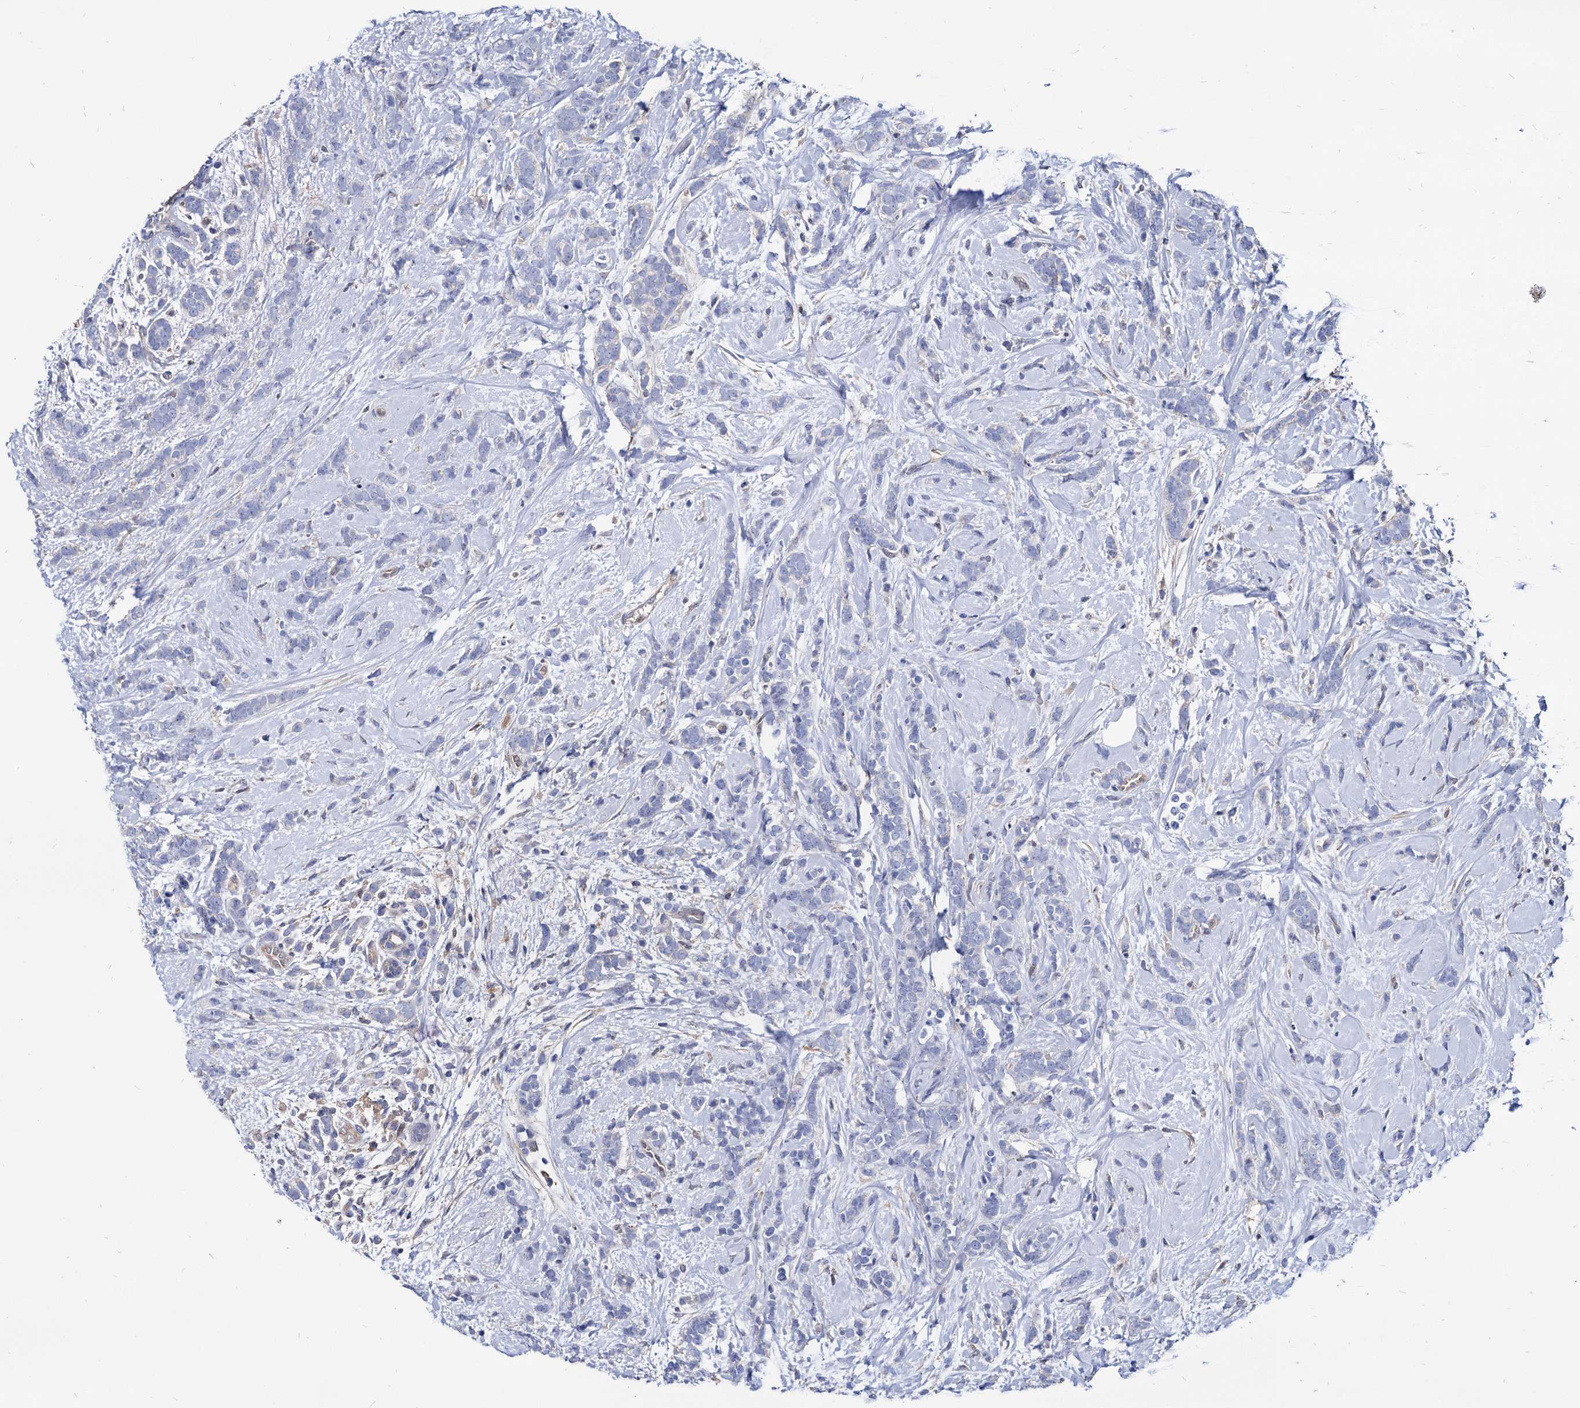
{"staining": {"intensity": "negative", "quantity": "none", "location": "none"}, "tissue": "breast cancer", "cell_type": "Tumor cells", "image_type": "cancer", "snomed": [{"axis": "morphology", "description": "Lobular carcinoma"}, {"axis": "topography", "description": "Breast"}], "caption": "Immunohistochemical staining of human lobular carcinoma (breast) exhibits no significant staining in tumor cells.", "gene": "CPPED1", "patient": {"sex": "female", "age": 58}}